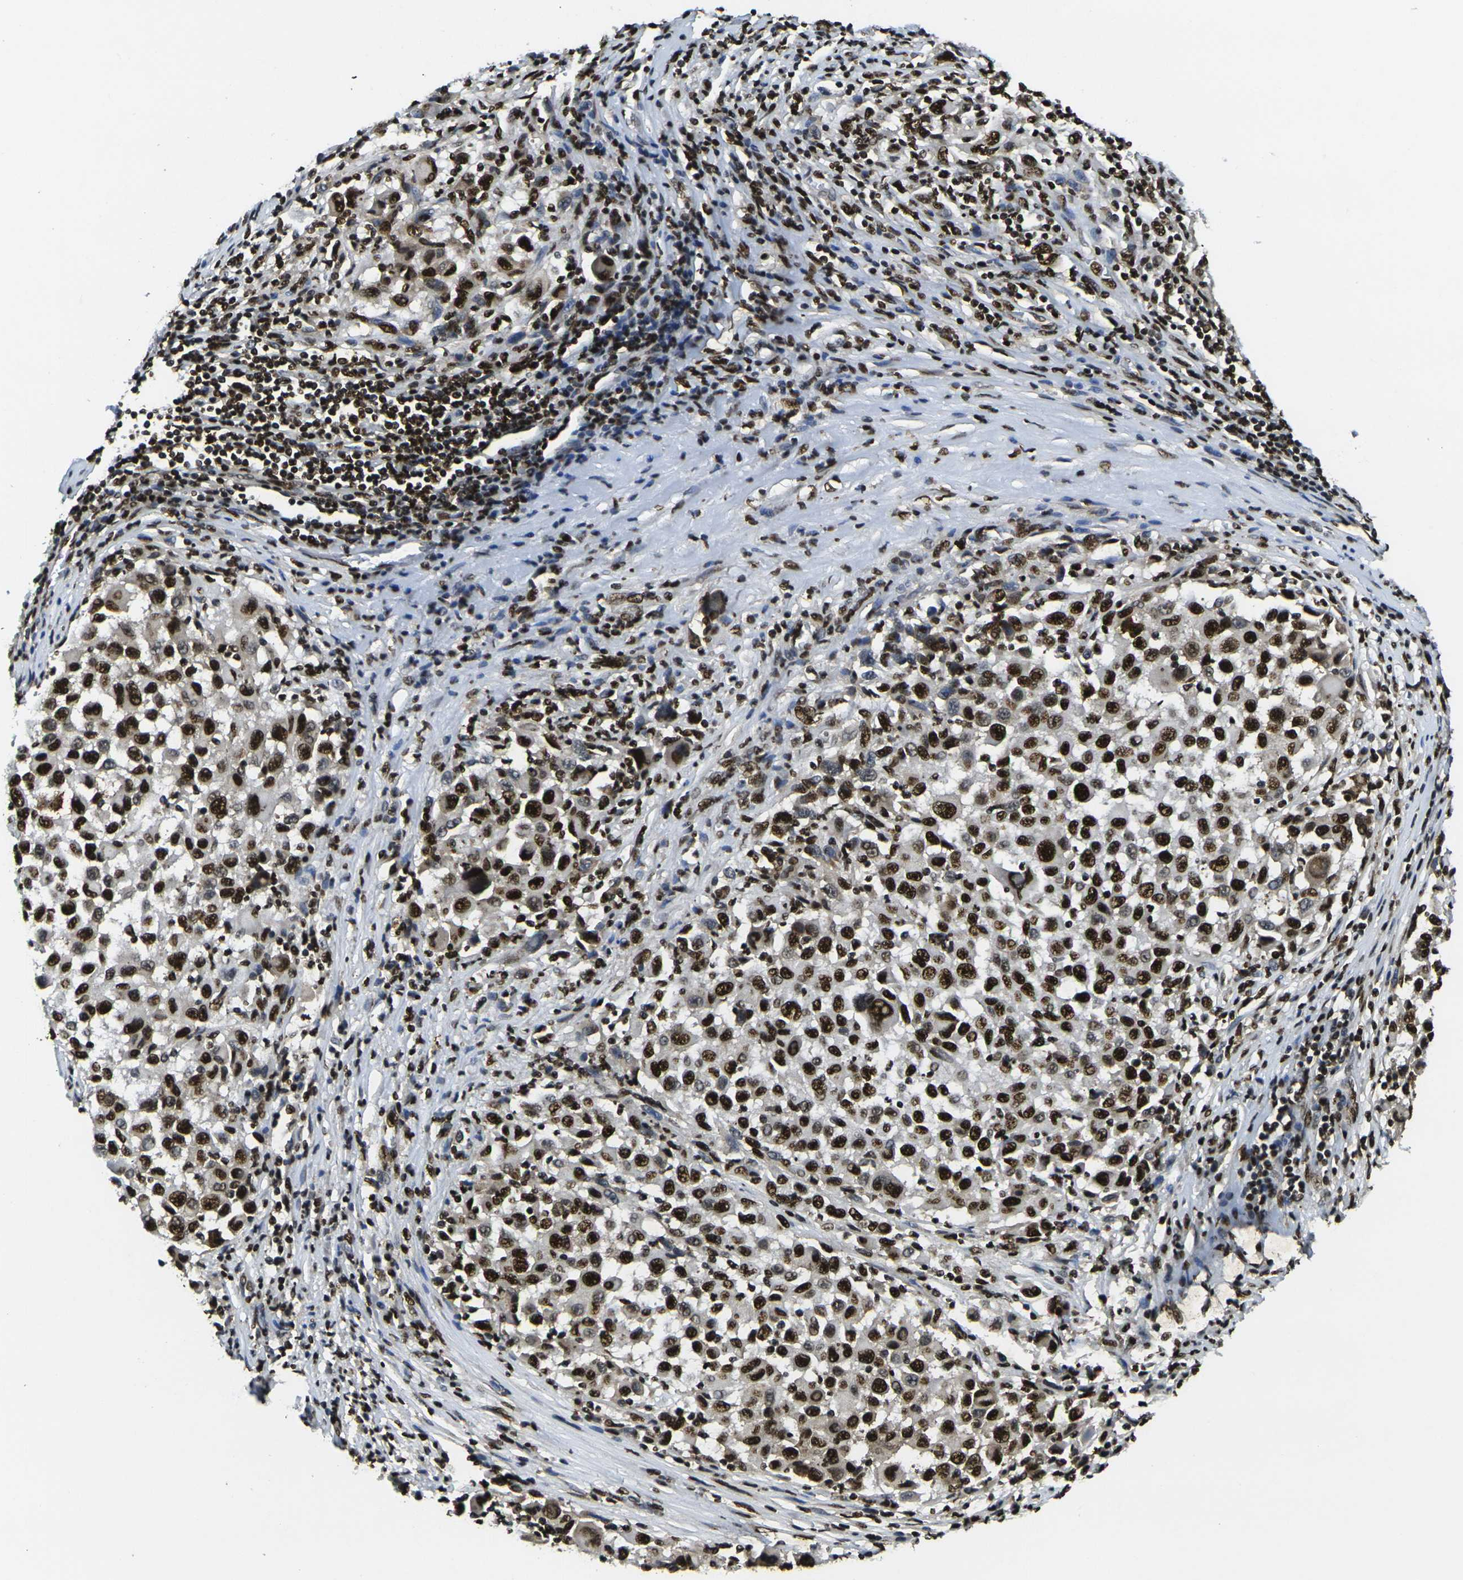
{"staining": {"intensity": "strong", "quantity": ">75%", "location": "nuclear"}, "tissue": "melanoma", "cell_type": "Tumor cells", "image_type": "cancer", "snomed": [{"axis": "morphology", "description": "Malignant melanoma, Metastatic site"}, {"axis": "topography", "description": "Lymph node"}], "caption": "Brown immunohistochemical staining in human malignant melanoma (metastatic site) reveals strong nuclear staining in about >75% of tumor cells.", "gene": "SMARCC1", "patient": {"sex": "male", "age": 61}}